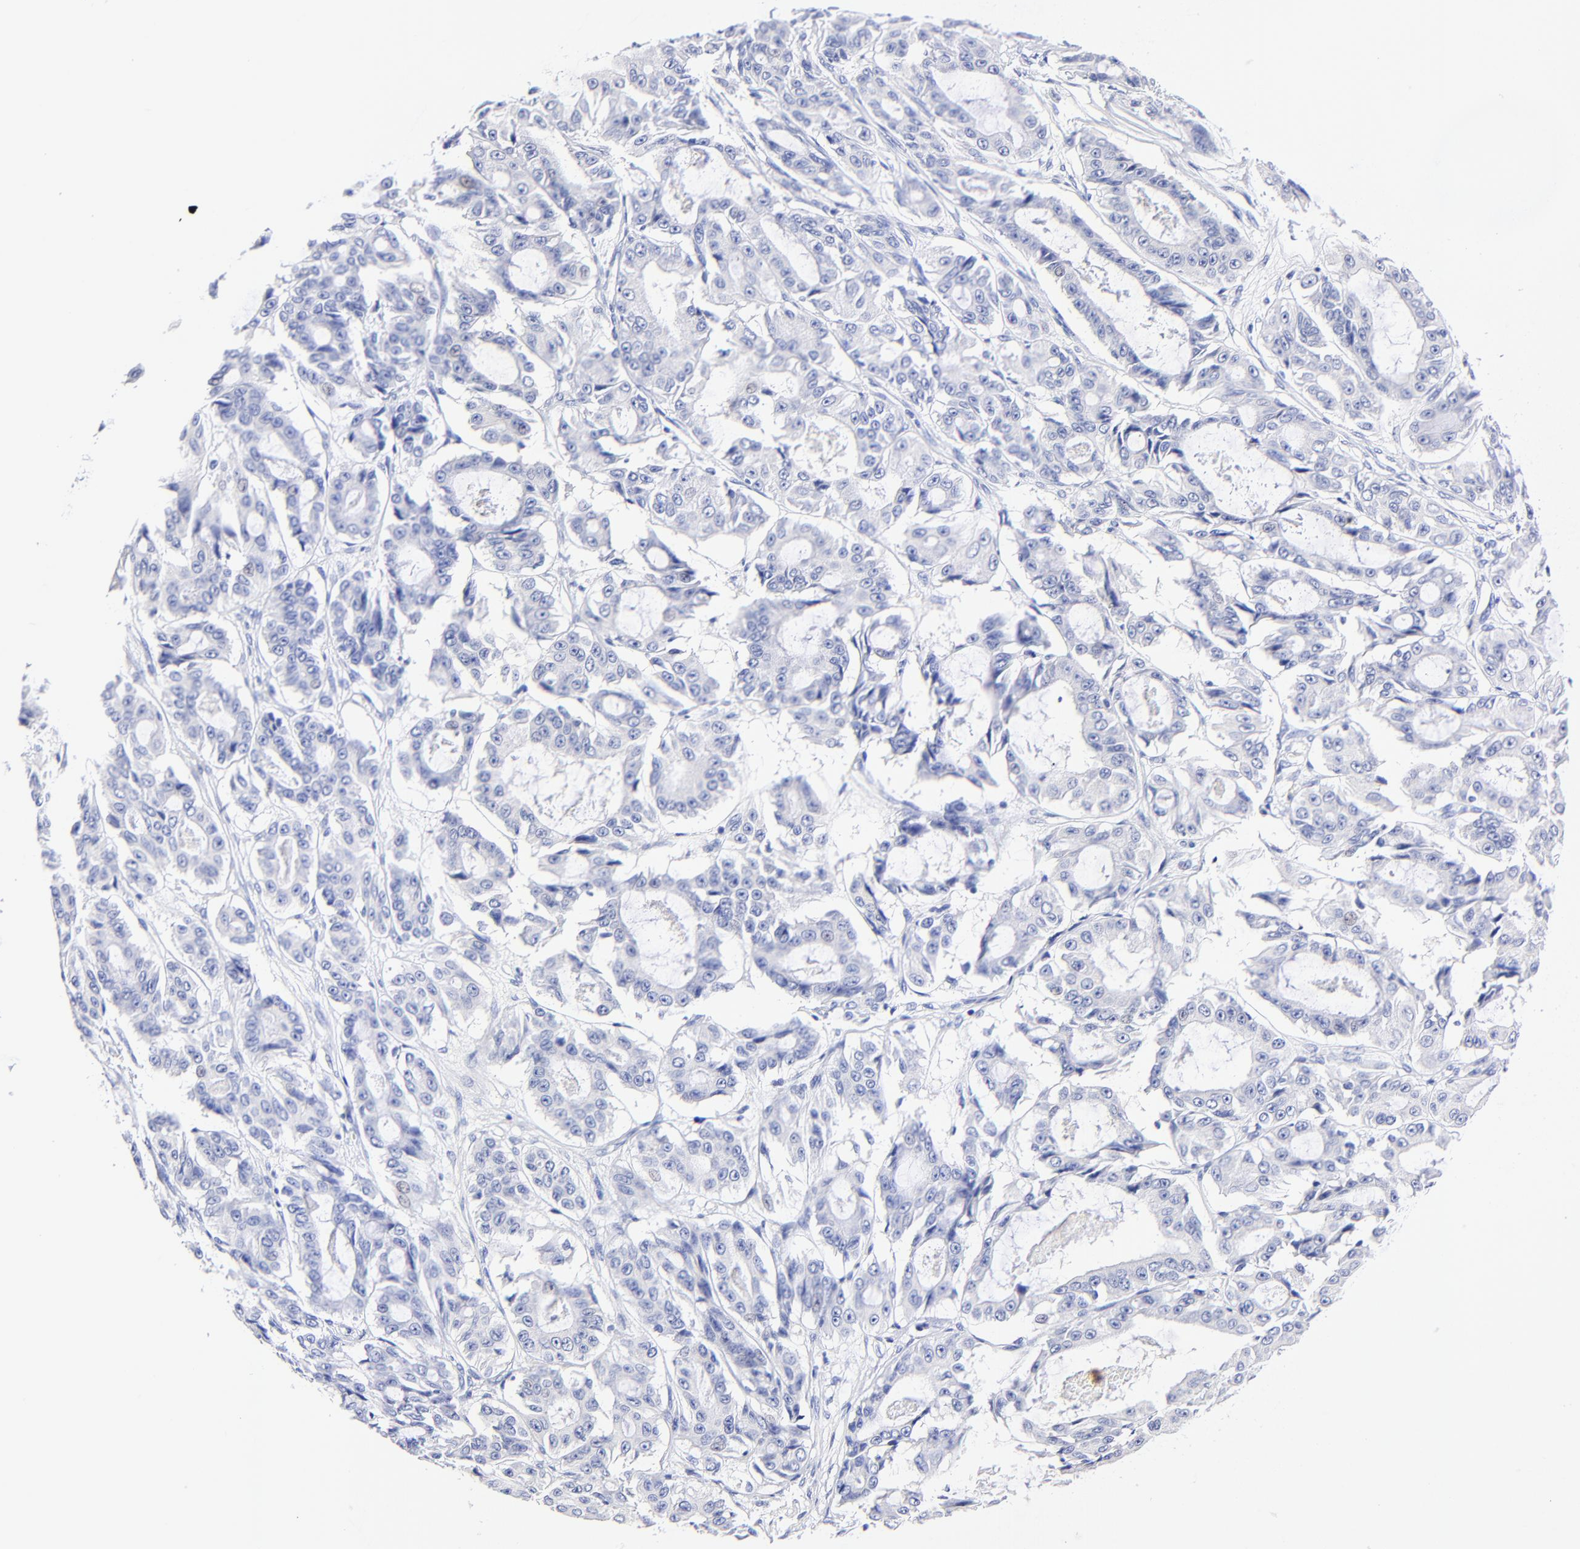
{"staining": {"intensity": "negative", "quantity": "none", "location": "none"}, "tissue": "ovarian cancer", "cell_type": "Tumor cells", "image_type": "cancer", "snomed": [{"axis": "morphology", "description": "Carcinoma, endometroid"}, {"axis": "topography", "description": "Ovary"}], "caption": "Tumor cells are negative for protein expression in human ovarian endometroid carcinoma. (DAB IHC, high magnification).", "gene": "RAB3A", "patient": {"sex": "female", "age": 61}}